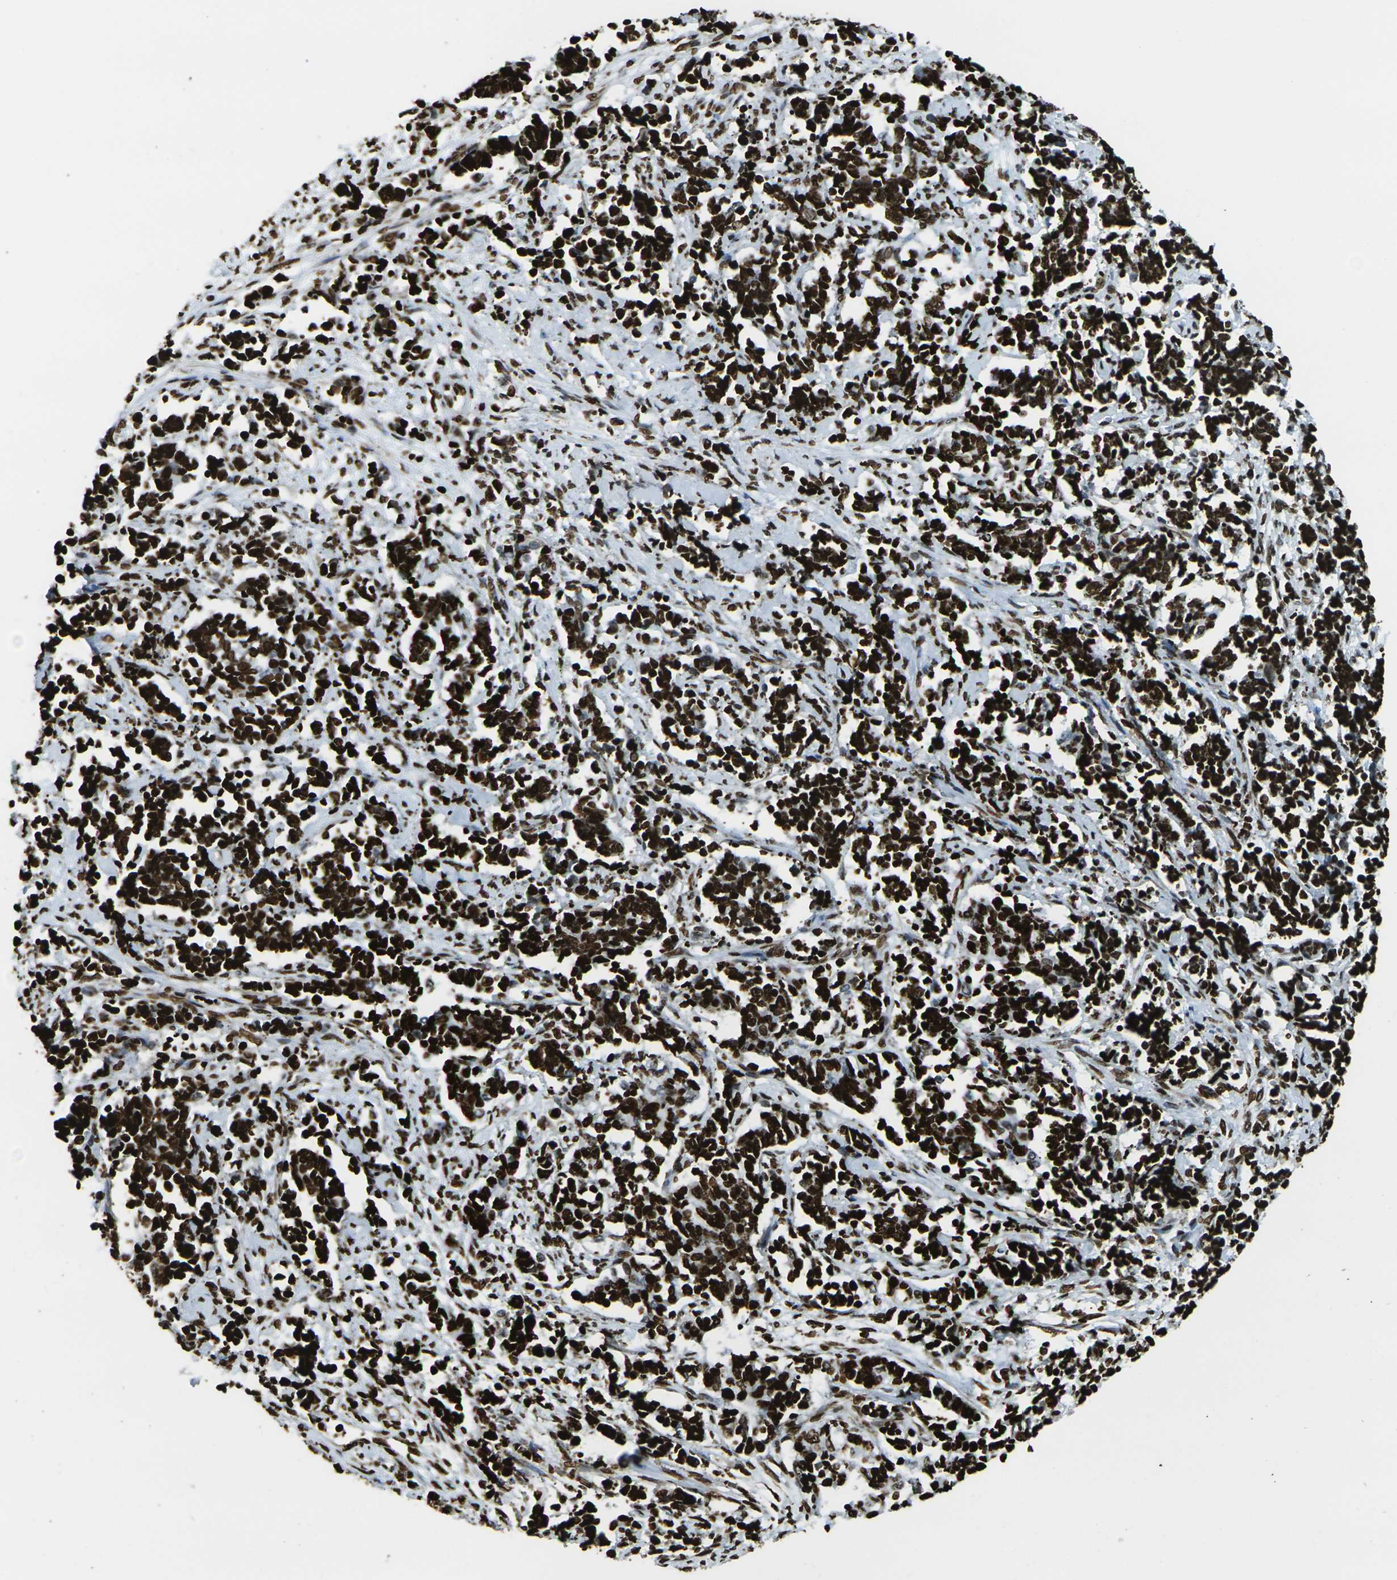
{"staining": {"intensity": "strong", "quantity": ">75%", "location": "nuclear"}, "tissue": "cervical cancer", "cell_type": "Tumor cells", "image_type": "cancer", "snomed": [{"axis": "morphology", "description": "Normal tissue, NOS"}, {"axis": "morphology", "description": "Squamous cell carcinoma, NOS"}, {"axis": "topography", "description": "Cervix"}], "caption": "Brown immunohistochemical staining in human cervical cancer (squamous cell carcinoma) displays strong nuclear positivity in approximately >75% of tumor cells. (Stains: DAB (3,3'-diaminobenzidine) in brown, nuclei in blue, Microscopy: brightfield microscopy at high magnification).", "gene": "H1-2", "patient": {"sex": "female", "age": 35}}